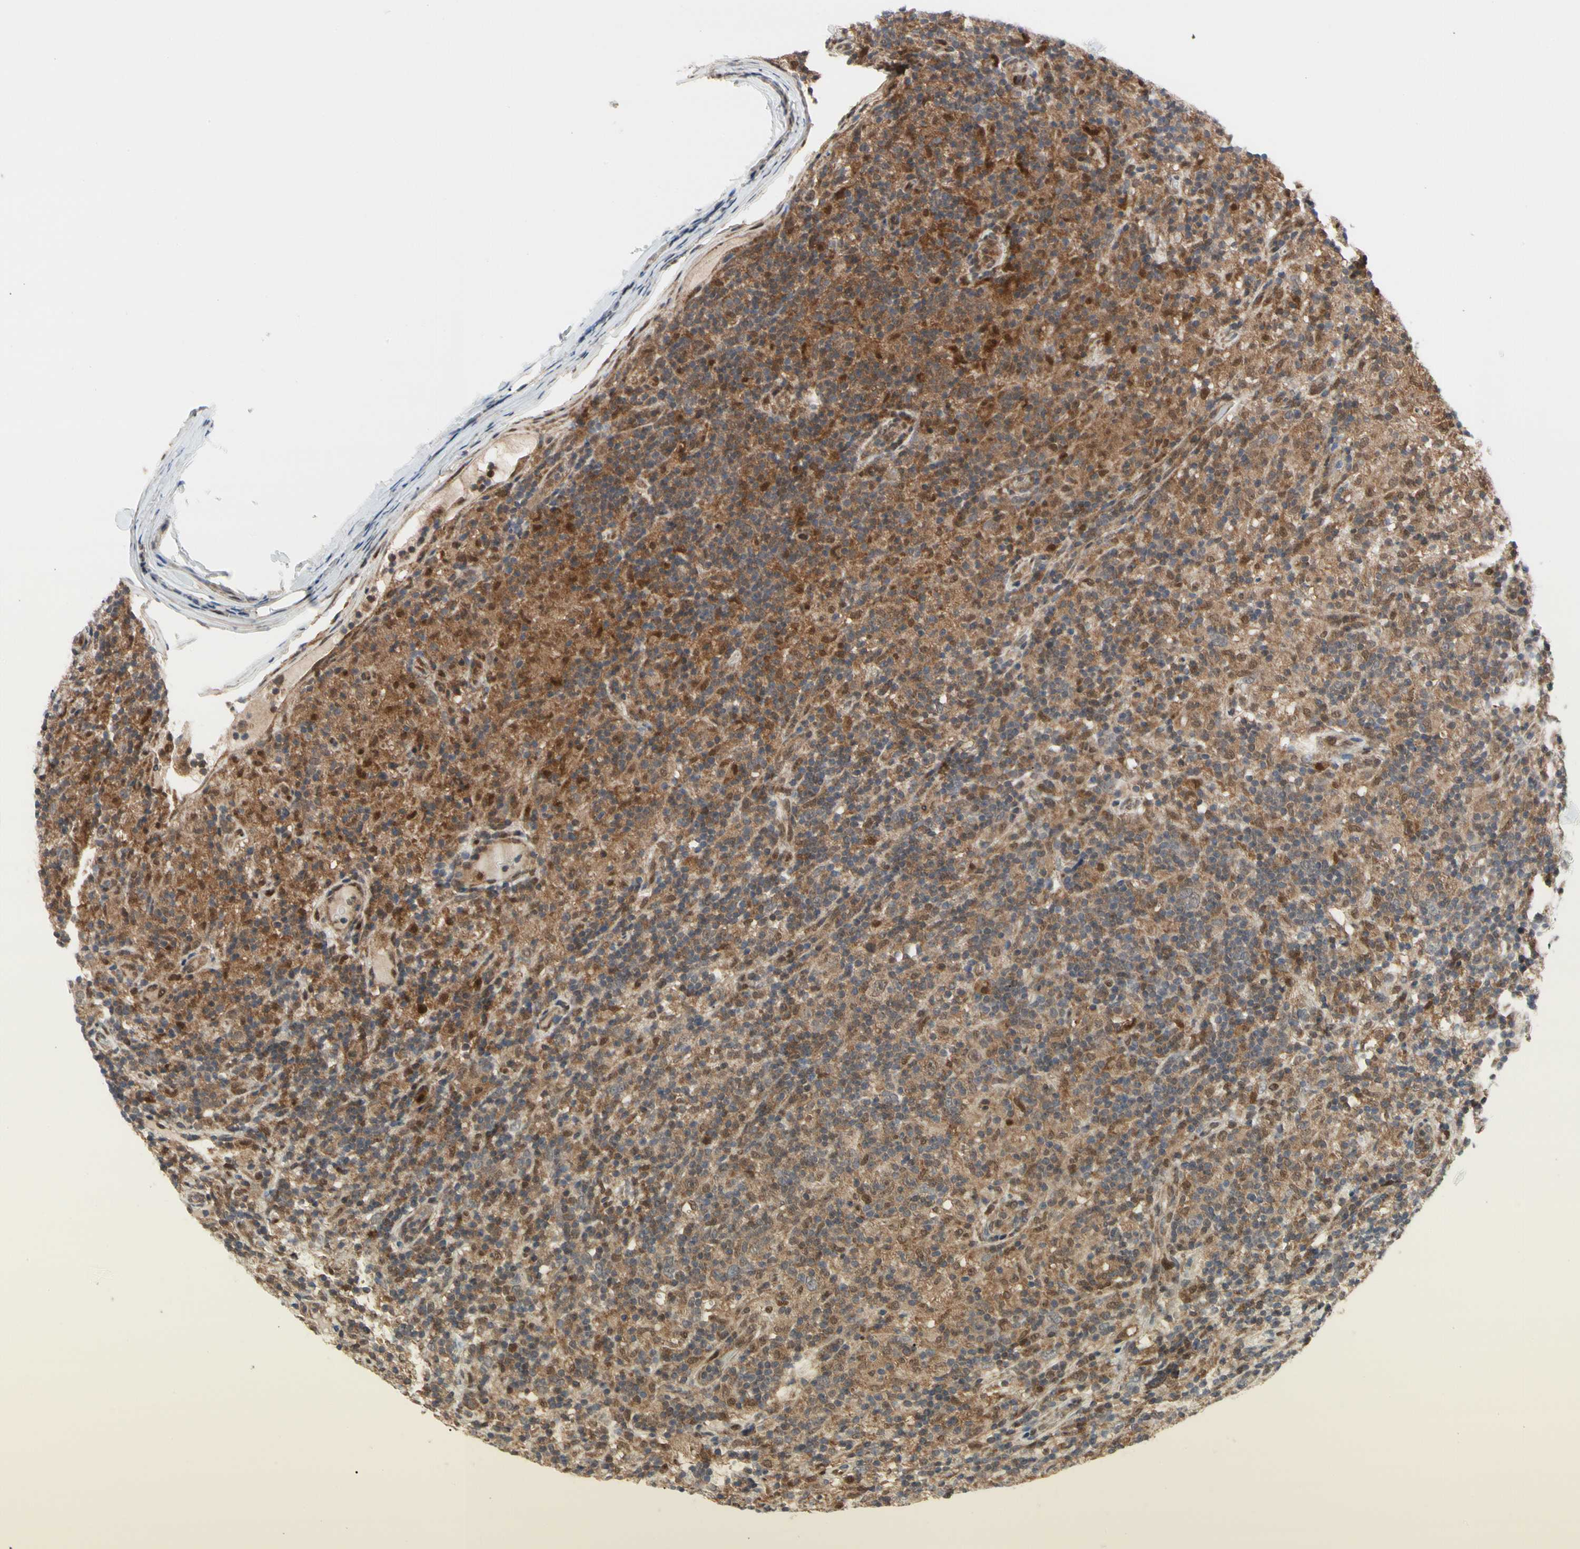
{"staining": {"intensity": "moderate", "quantity": ">75%", "location": "cytoplasmic/membranous"}, "tissue": "lymphoma", "cell_type": "Tumor cells", "image_type": "cancer", "snomed": [{"axis": "morphology", "description": "Hodgkin's disease, NOS"}, {"axis": "topography", "description": "Lymph node"}], "caption": "Immunohistochemistry staining of lymphoma, which shows medium levels of moderate cytoplasmic/membranous staining in approximately >75% of tumor cells indicating moderate cytoplasmic/membranous protein expression. The staining was performed using DAB (brown) for protein detection and nuclei were counterstained in hematoxylin (blue).", "gene": "CDK5", "patient": {"sex": "male", "age": 70}}